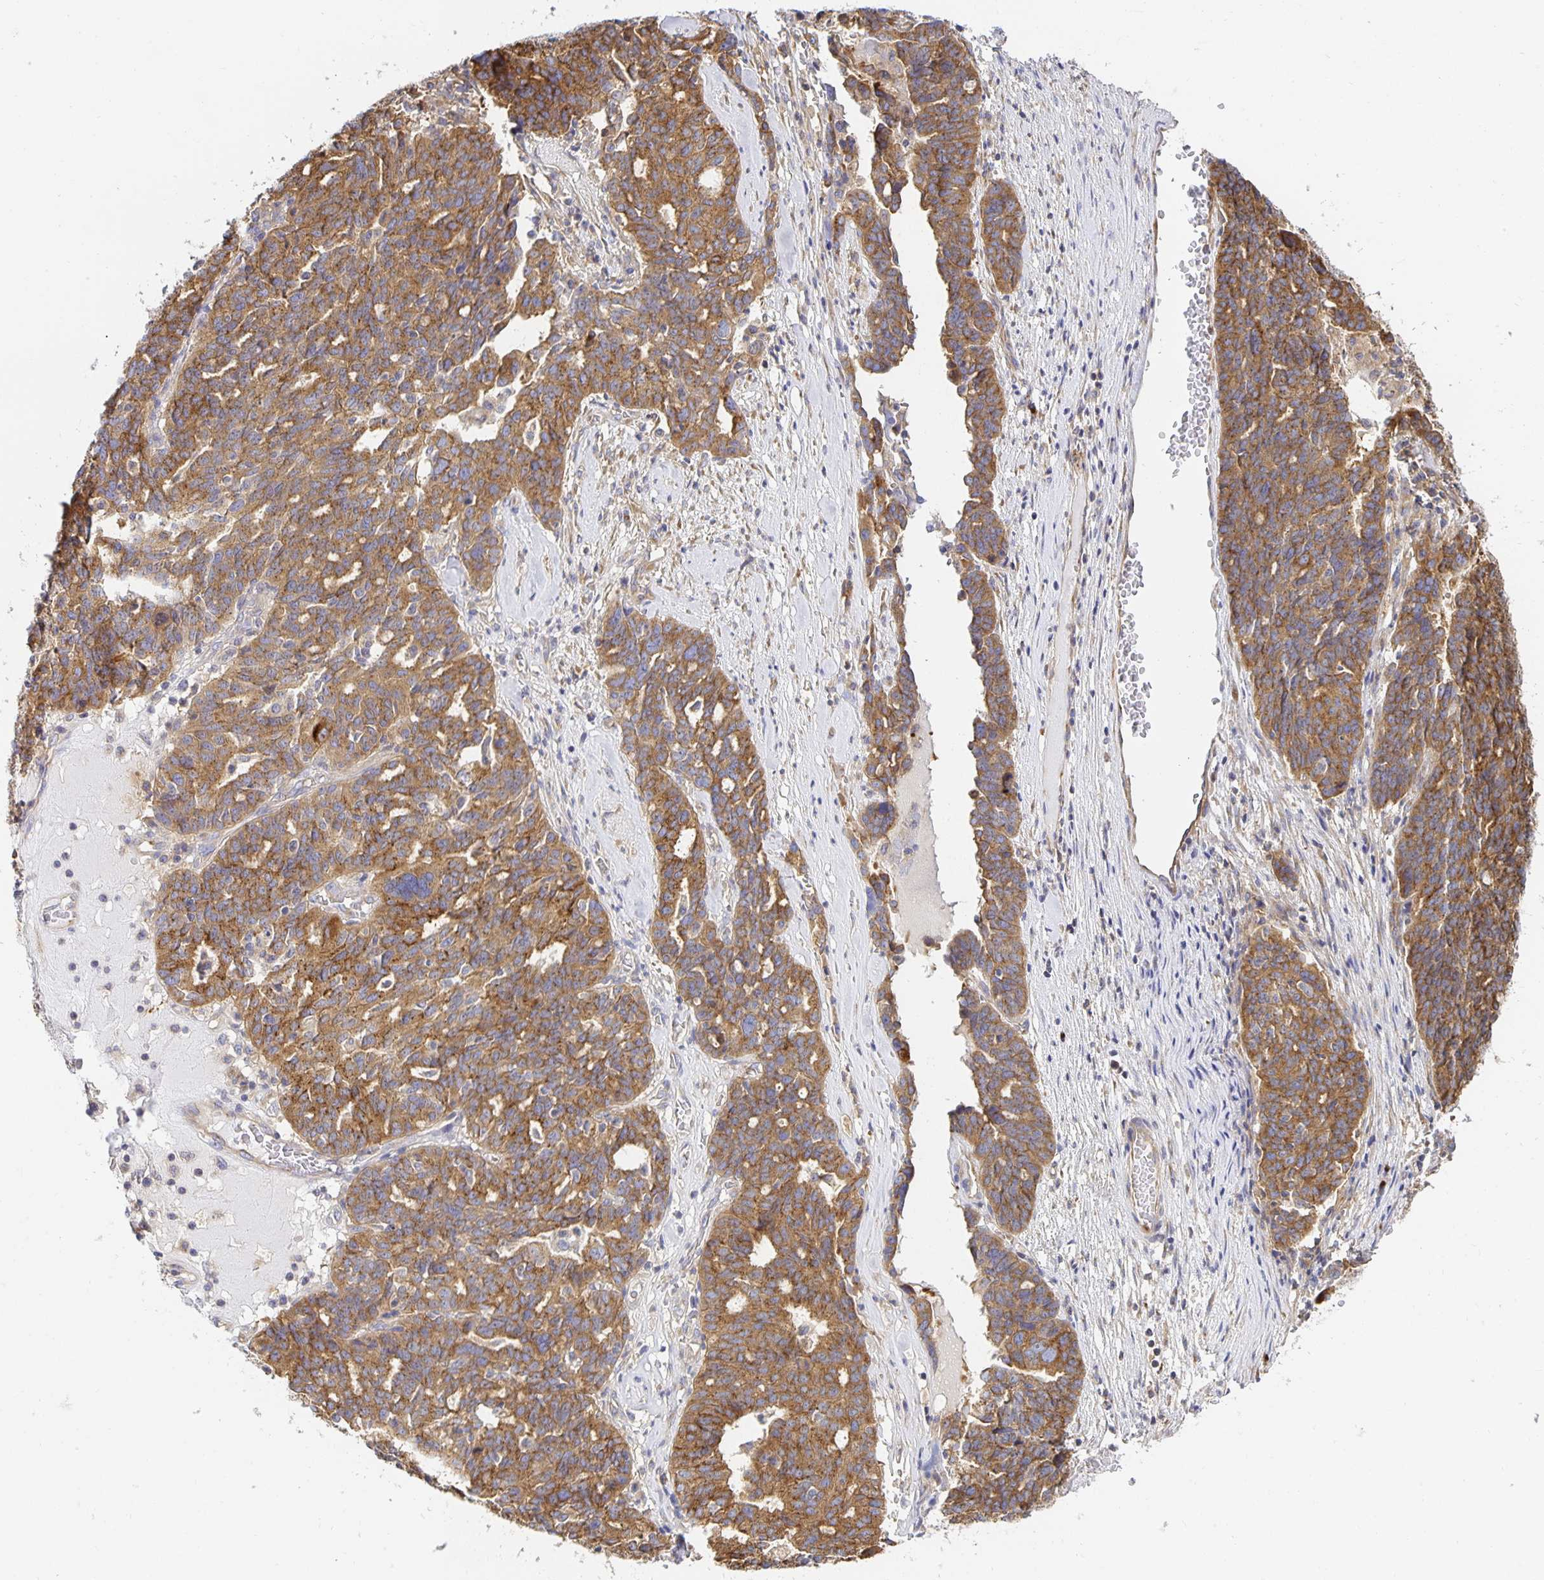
{"staining": {"intensity": "moderate", "quantity": ">75%", "location": "cytoplasmic/membranous"}, "tissue": "ovarian cancer", "cell_type": "Tumor cells", "image_type": "cancer", "snomed": [{"axis": "morphology", "description": "Cystadenocarcinoma, serous, NOS"}, {"axis": "topography", "description": "Ovary"}], "caption": "This is an image of IHC staining of ovarian cancer, which shows moderate staining in the cytoplasmic/membranous of tumor cells.", "gene": "USO1", "patient": {"sex": "female", "age": 59}}